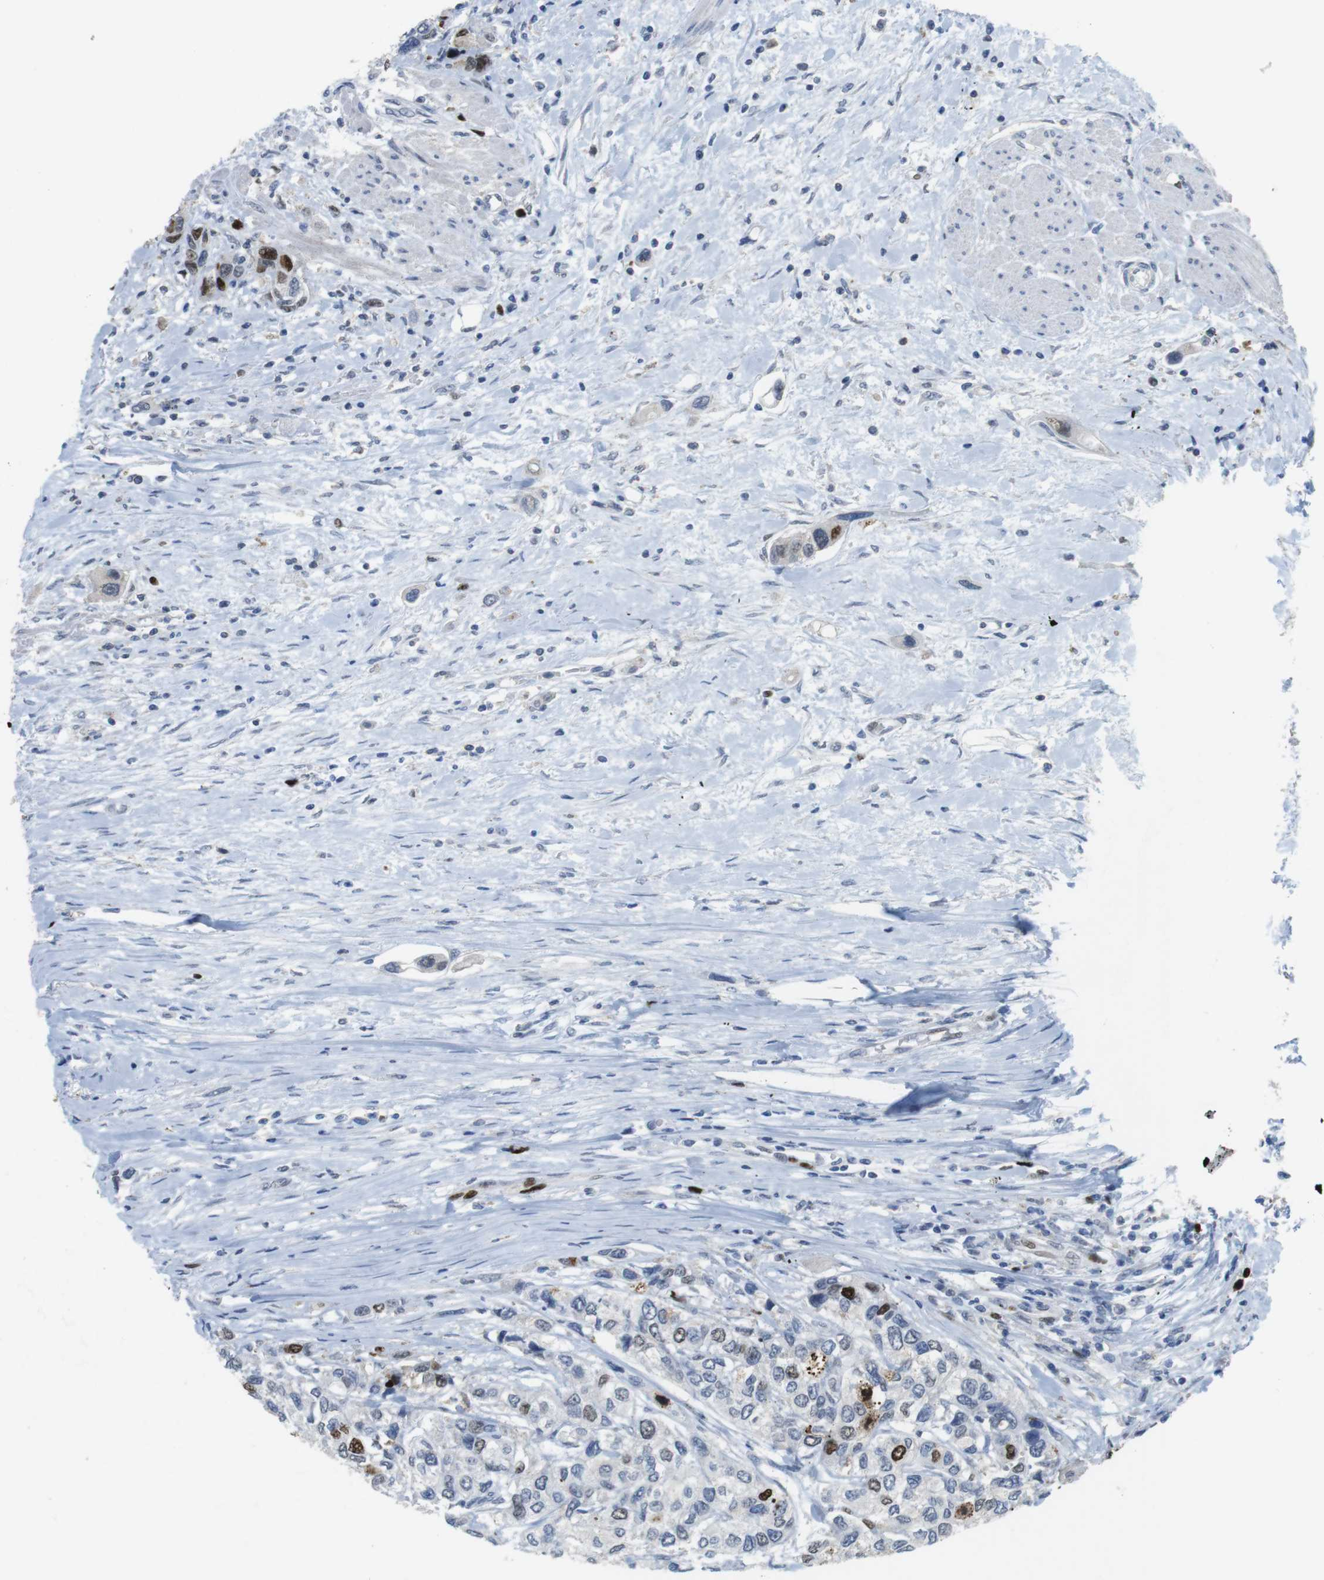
{"staining": {"intensity": "strong", "quantity": "<25%", "location": "nuclear"}, "tissue": "urothelial cancer", "cell_type": "Tumor cells", "image_type": "cancer", "snomed": [{"axis": "morphology", "description": "Urothelial carcinoma, High grade"}, {"axis": "topography", "description": "Urinary bladder"}], "caption": "DAB (3,3'-diaminobenzidine) immunohistochemical staining of human urothelial carcinoma (high-grade) reveals strong nuclear protein positivity in approximately <25% of tumor cells. Nuclei are stained in blue.", "gene": "KPNA2", "patient": {"sex": "female", "age": 56}}